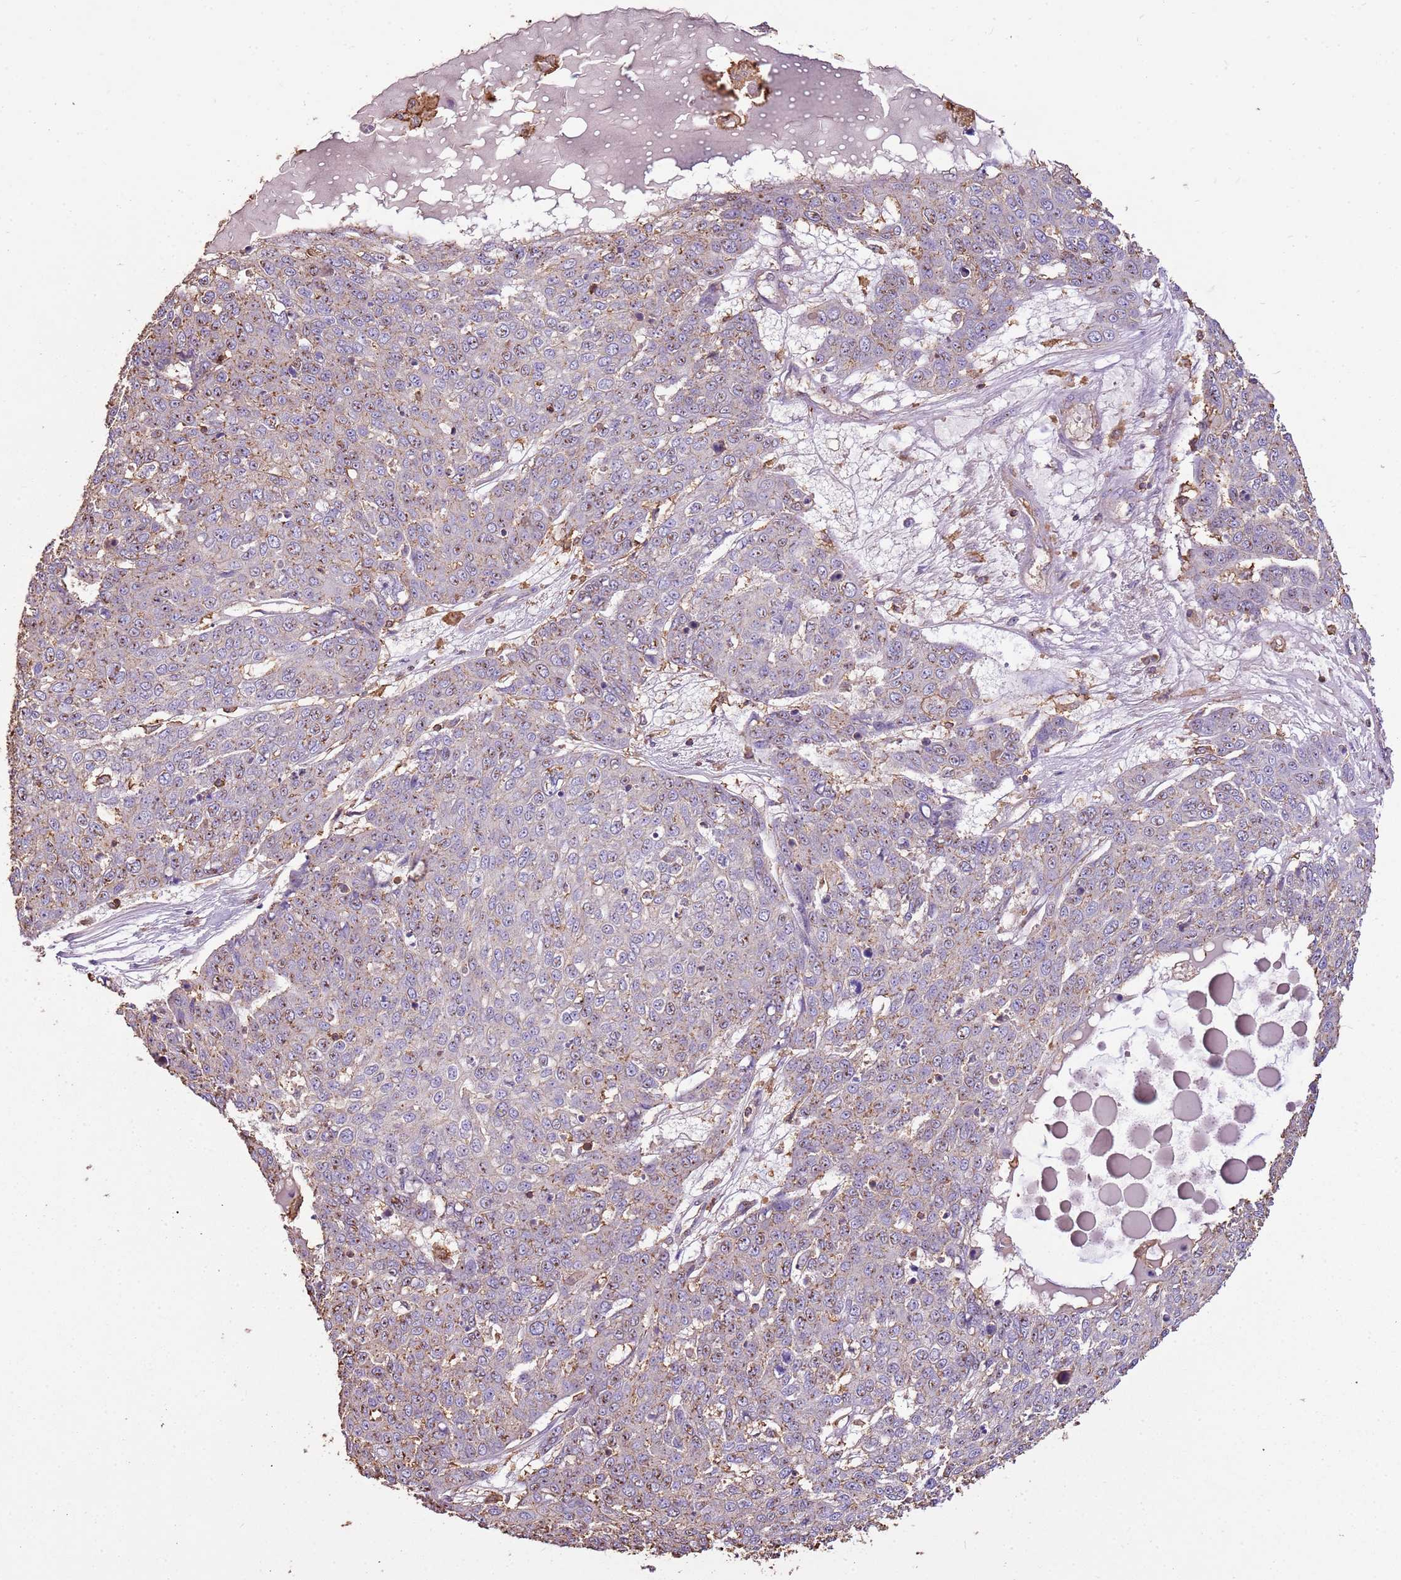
{"staining": {"intensity": "weak", "quantity": "25%-75%", "location": "cytoplasmic/membranous"}, "tissue": "skin cancer", "cell_type": "Tumor cells", "image_type": "cancer", "snomed": [{"axis": "morphology", "description": "Squamous cell carcinoma, NOS"}, {"axis": "topography", "description": "Skin"}], "caption": "A high-resolution photomicrograph shows immunohistochemistry staining of skin squamous cell carcinoma, which displays weak cytoplasmic/membranous positivity in about 25%-75% of tumor cells. Nuclei are stained in blue.", "gene": "ARL10", "patient": {"sex": "male", "age": 71}}